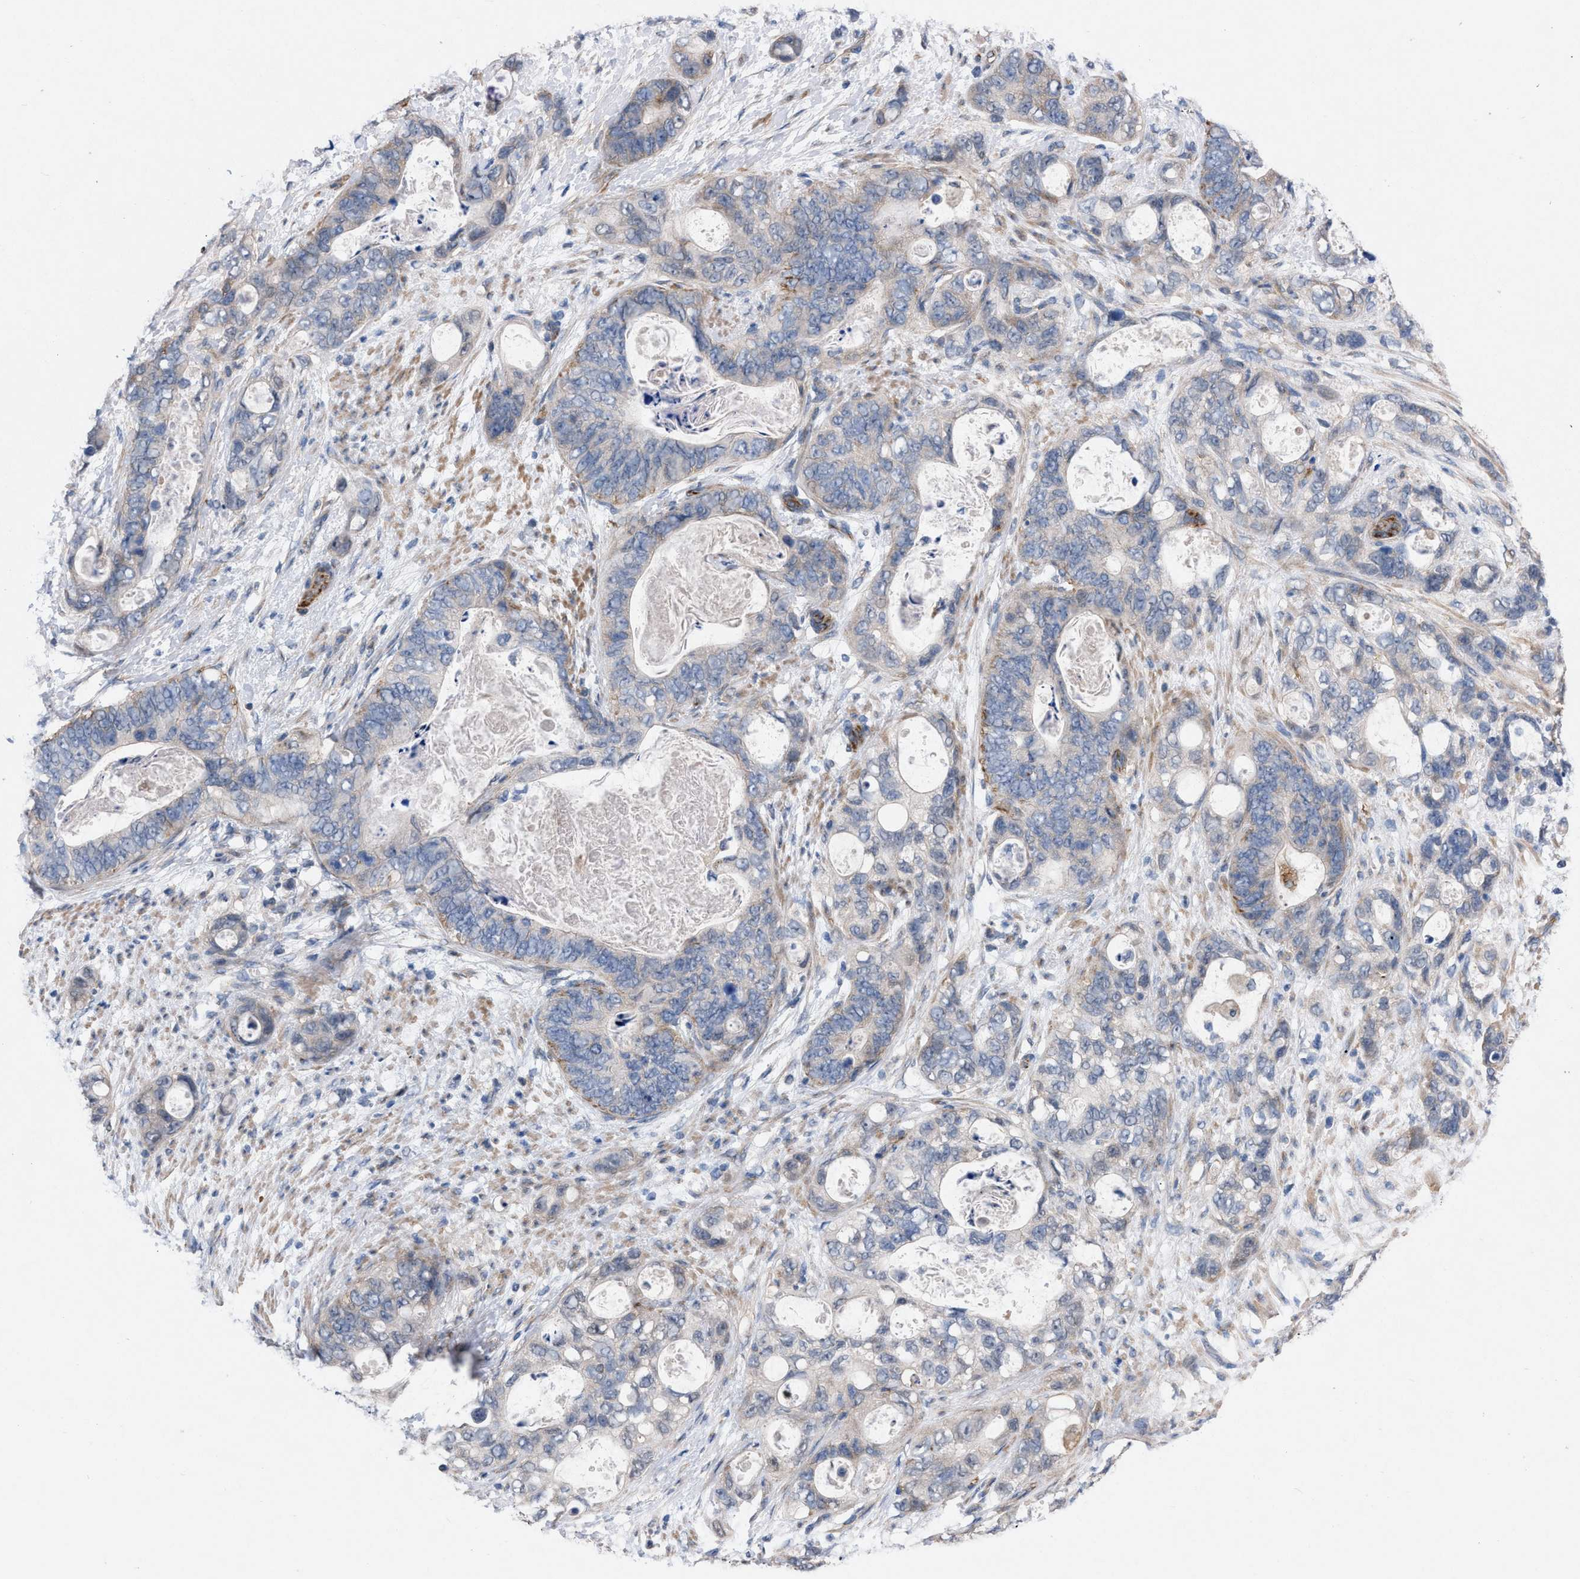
{"staining": {"intensity": "negative", "quantity": "none", "location": "none"}, "tissue": "stomach cancer", "cell_type": "Tumor cells", "image_type": "cancer", "snomed": [{"axis": "morphology", "description": "Normal tissue, NOS"}, {"axis": "morphology", "description": "Adenocarcinoma, NOS"}, {"axis": "topography", "description": "Stomach"}], "caption": "Immunohistochemistry image of human stomach cancer stained for a protein (brown), which displays no expression in tumor cells. (Stains: DAB (3,3'-diaminobenzidine) immunohistochemistry (IHC) with hematoxylin counter stain, Microscopy: brightfield microscopy at high magnification).", "gene": "TMEM131", "patient": {"sex": "female", "age": 89}}